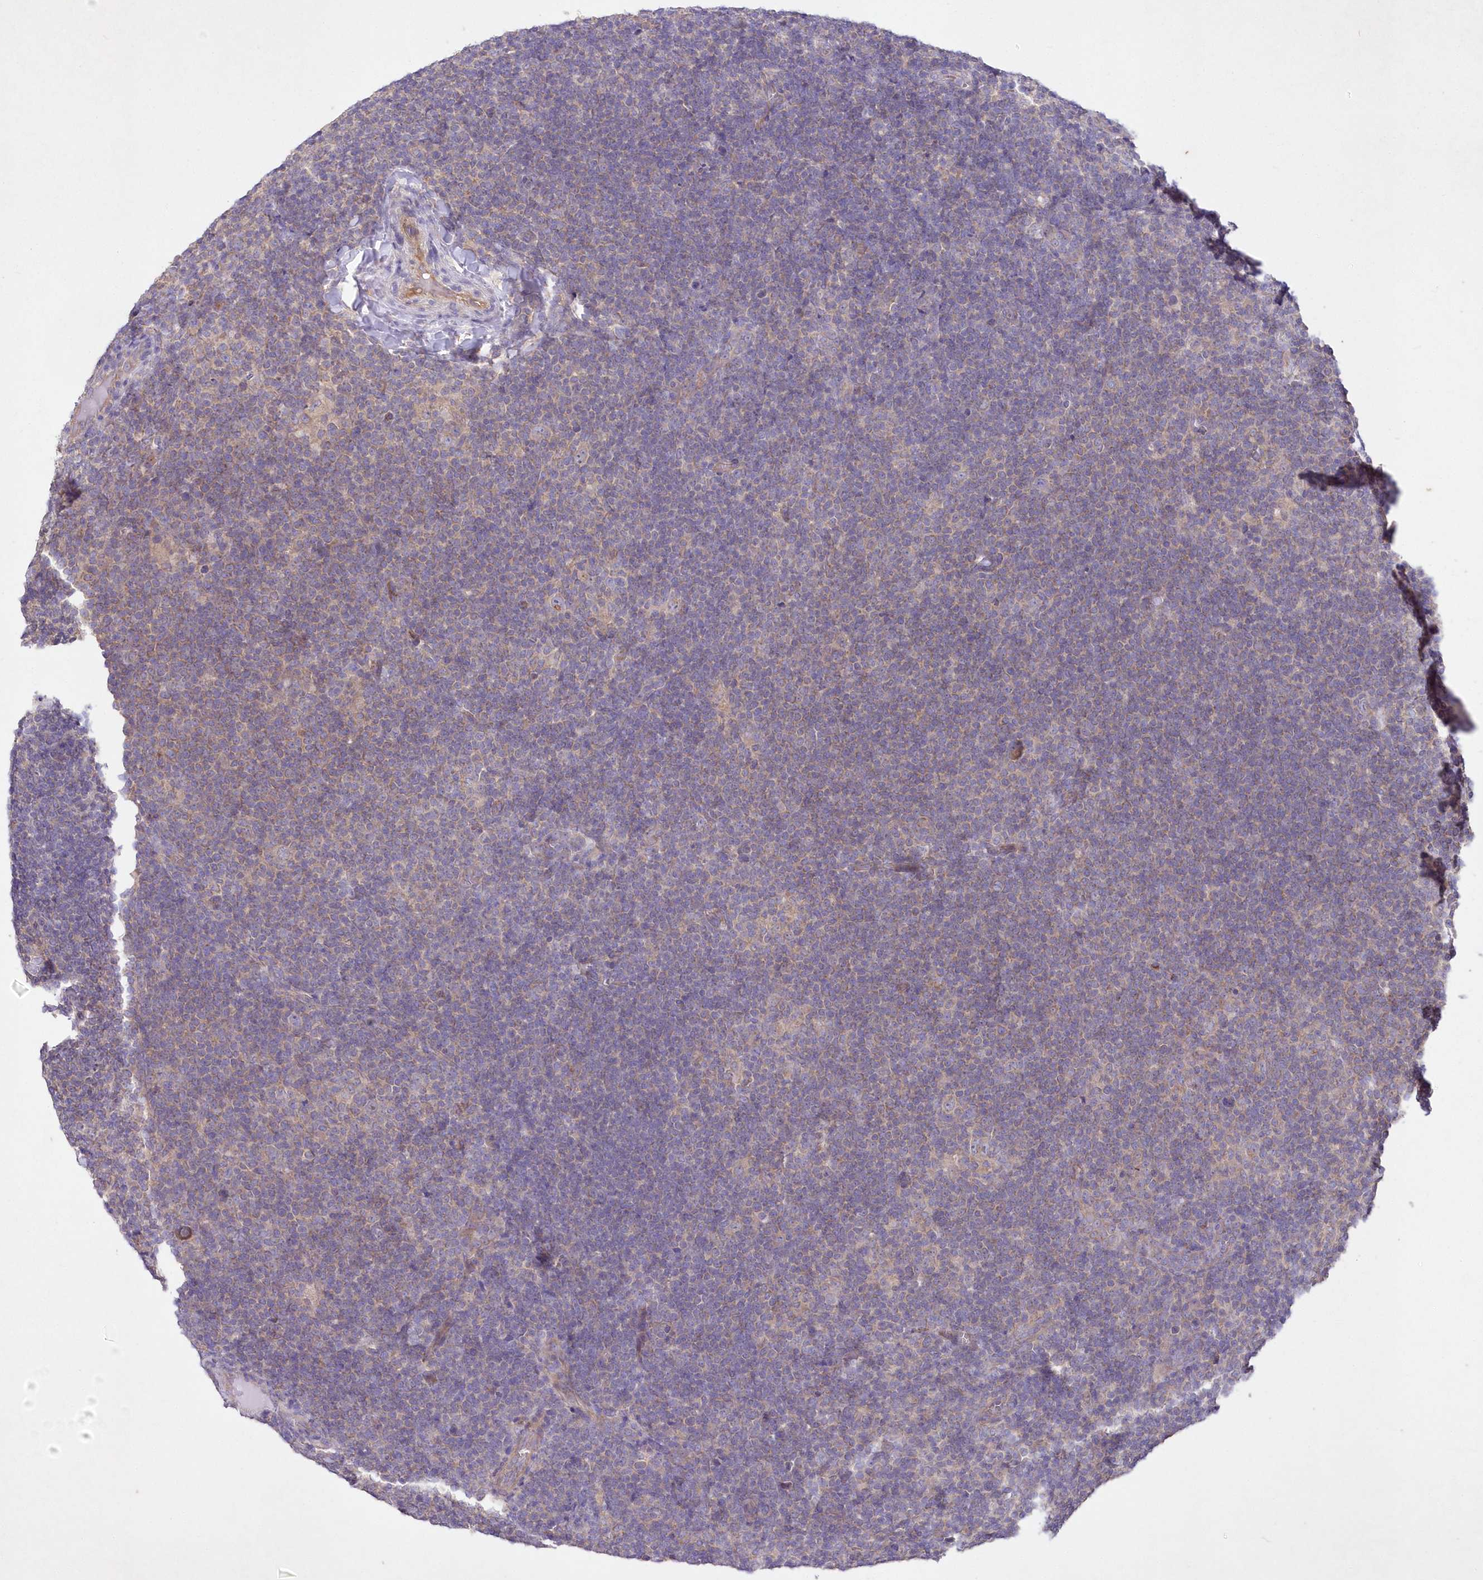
{"staining": {"intensity": "negative", "quantity": "none", "location": "none"}, "tissue": "lymphoma", "cell_type": "Tumor cells", "image_type": "cancer", "snomed": [{"axis": "morphology", "description": "Hodgkin's disease, NOS"}, {"axis": "topography", "description": "Lymph node"}], "caption": "High power microscopy histopathology image of an immunohistochemistry micrograph of lymphoma, revealing no significant staining in tumor cells.", "gene": "ITSN2", "patient": {"sex": "female", "age": 57}}